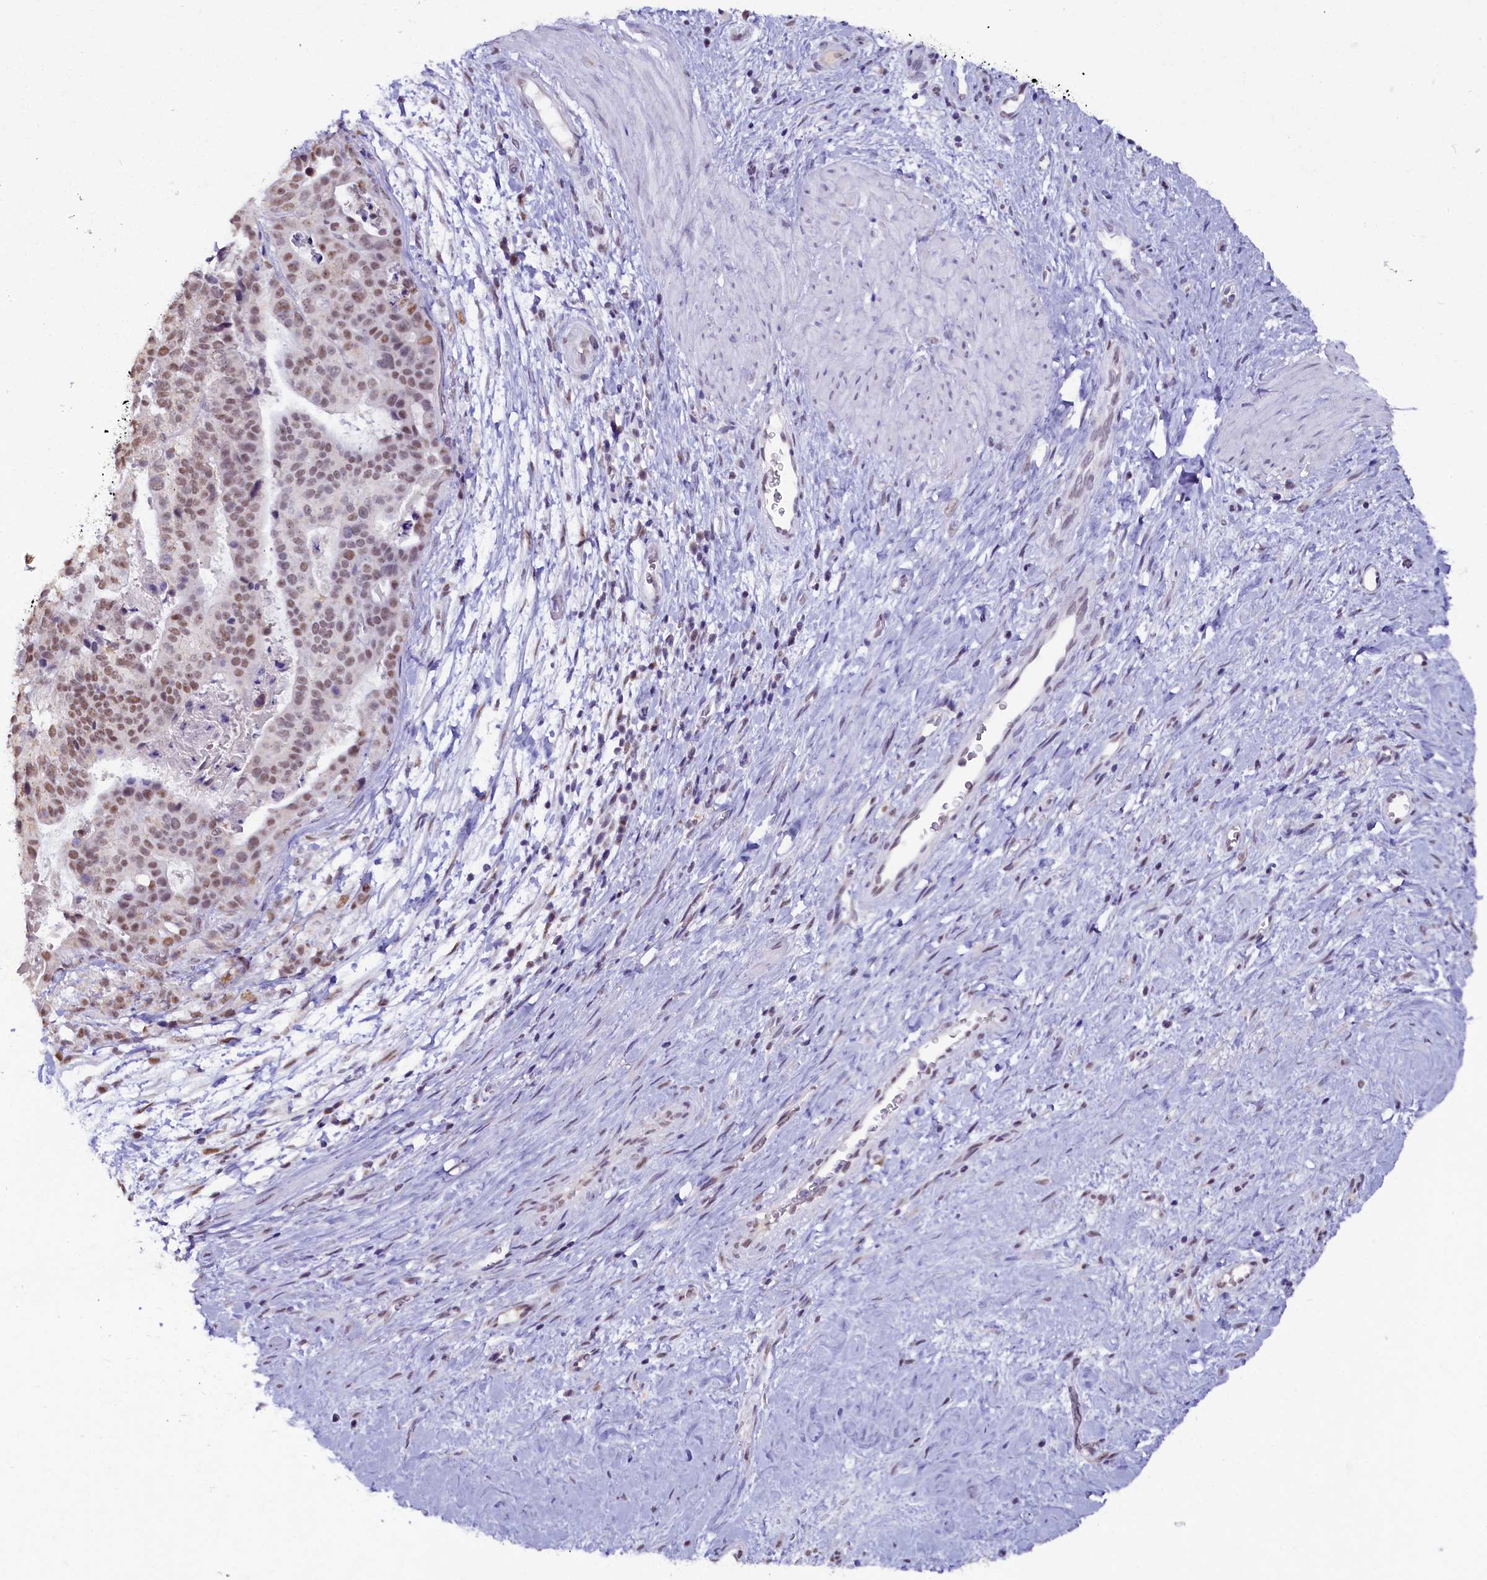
{"staining": {"intensity": "weak", "quantity": ">75%", "location": "nuclear"}, "tissue": "stomach cancer", "cell_type": "Tumor cells", "image_type": "cancer", "snomed": [{"axis": "morphology", "description": "Adenocarcinoma, NOS"}, {"axis": "topography", "description": "Stomach"}], "caption": "High-magnification brightfield microscopy of stomach cancer (adenocarcinoma) stained with DAB (brown) and counterstained with hematoxylin (blue). tumor cells exhibit weak nuclear staining is identified in approximately>75% of cells.", "gene": "NCBP1", "patient": {"sex": "male", "age": 48}}